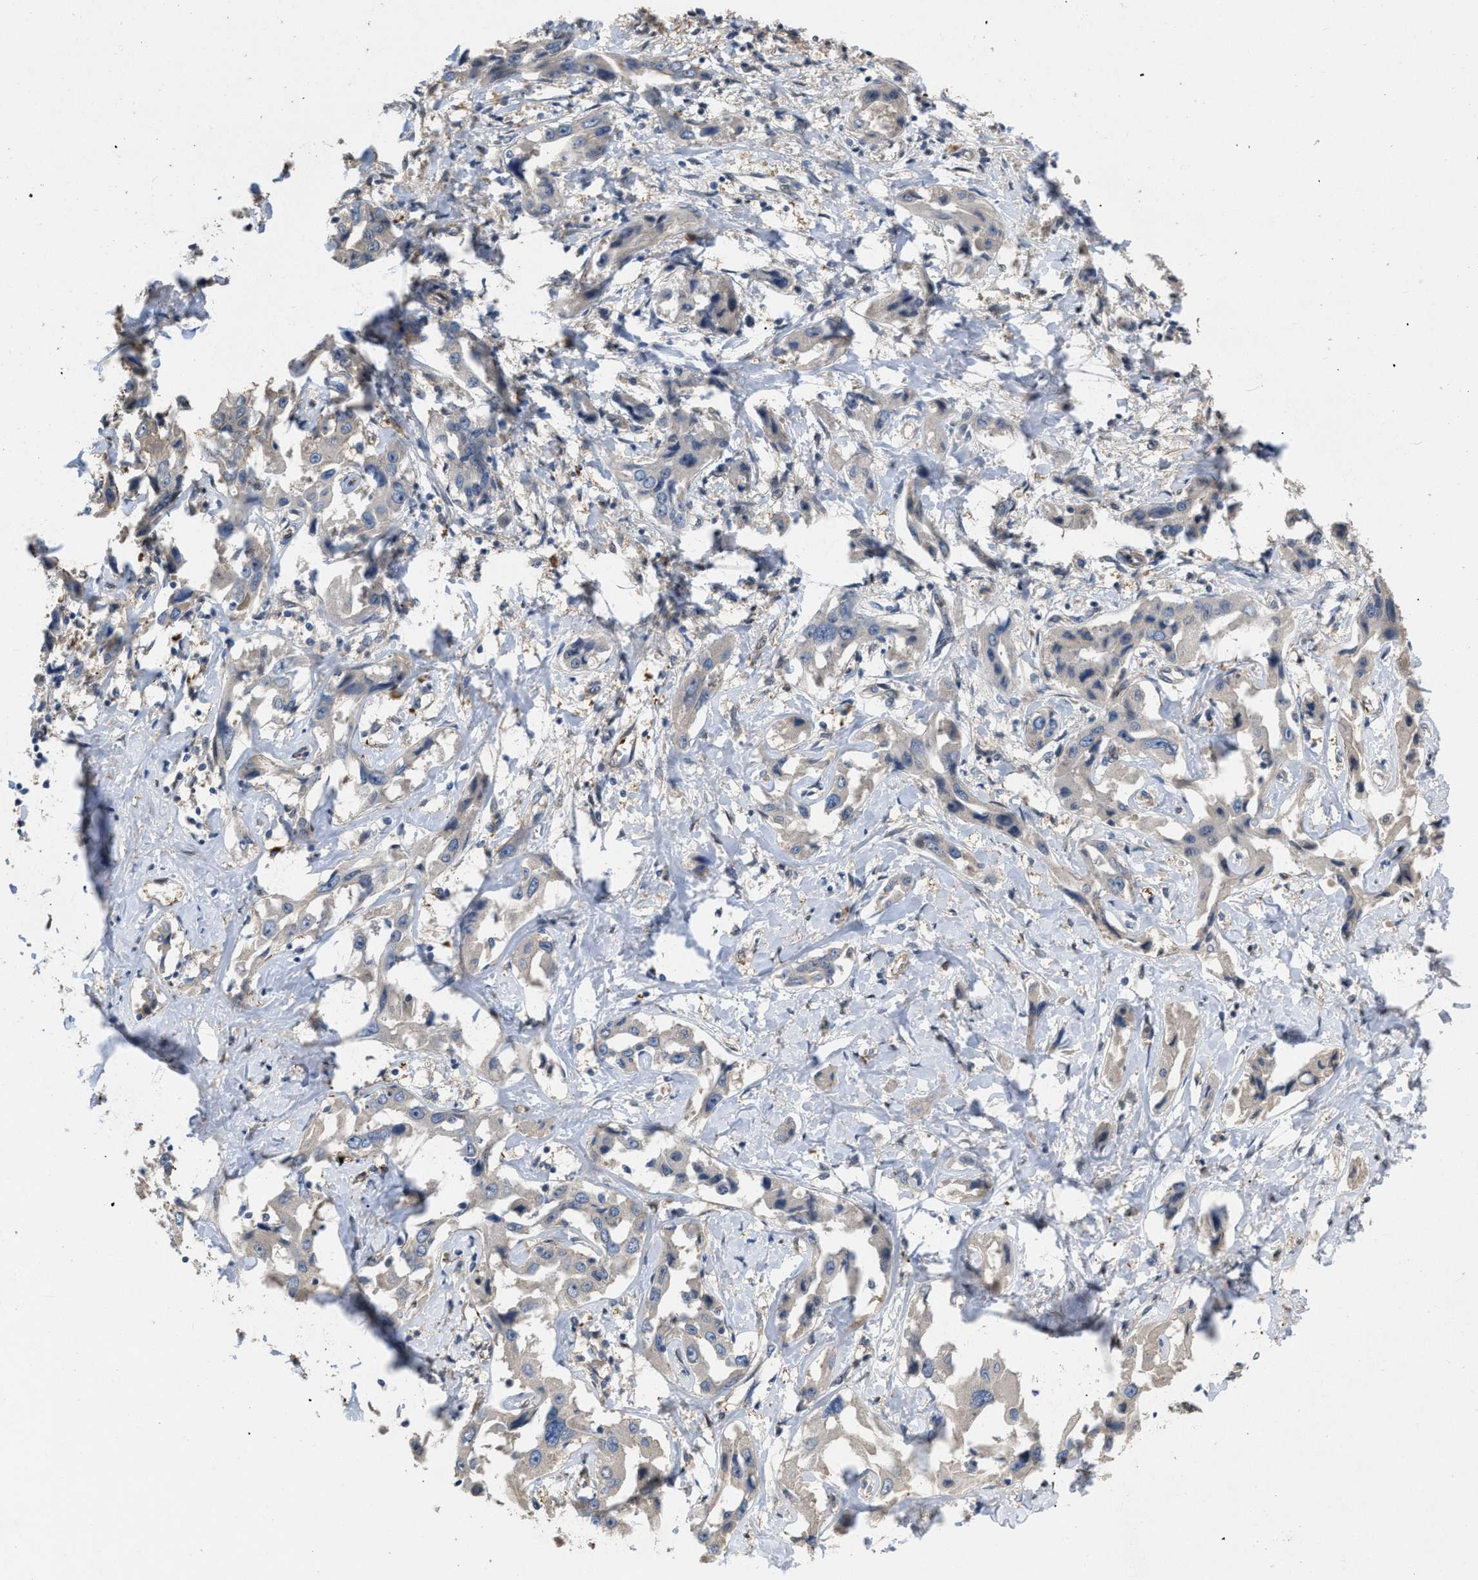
{"staining": {"intensity": "negative", "quantity": "none", "location": "none"}, "tissue": "liver cancer", "cell_type": "Tumor cells", "image_type": "cancer", "snomed": [{"axis": "morphology", "description": "Cholangiocarcinoma"}, {"axis": "topography", "description": "Liver"}], "caption": "High magnification brightfield microscopy of cholangiocarcinoma (liver) stained with DAB (3,3'-diaminobenzidine) (brown) and counterstained with hematoxylin (blue): tumor cells show no significant positivity. The staining was performed using DAB (3,3'-diaminobenzidine) to visualize the protein expression in brown, while the nuclei were stained in blue with hematoxylin (Magnification: 20x).", "gene": "SLC4A11", "patient": {"sex": "male", "age": 59}}